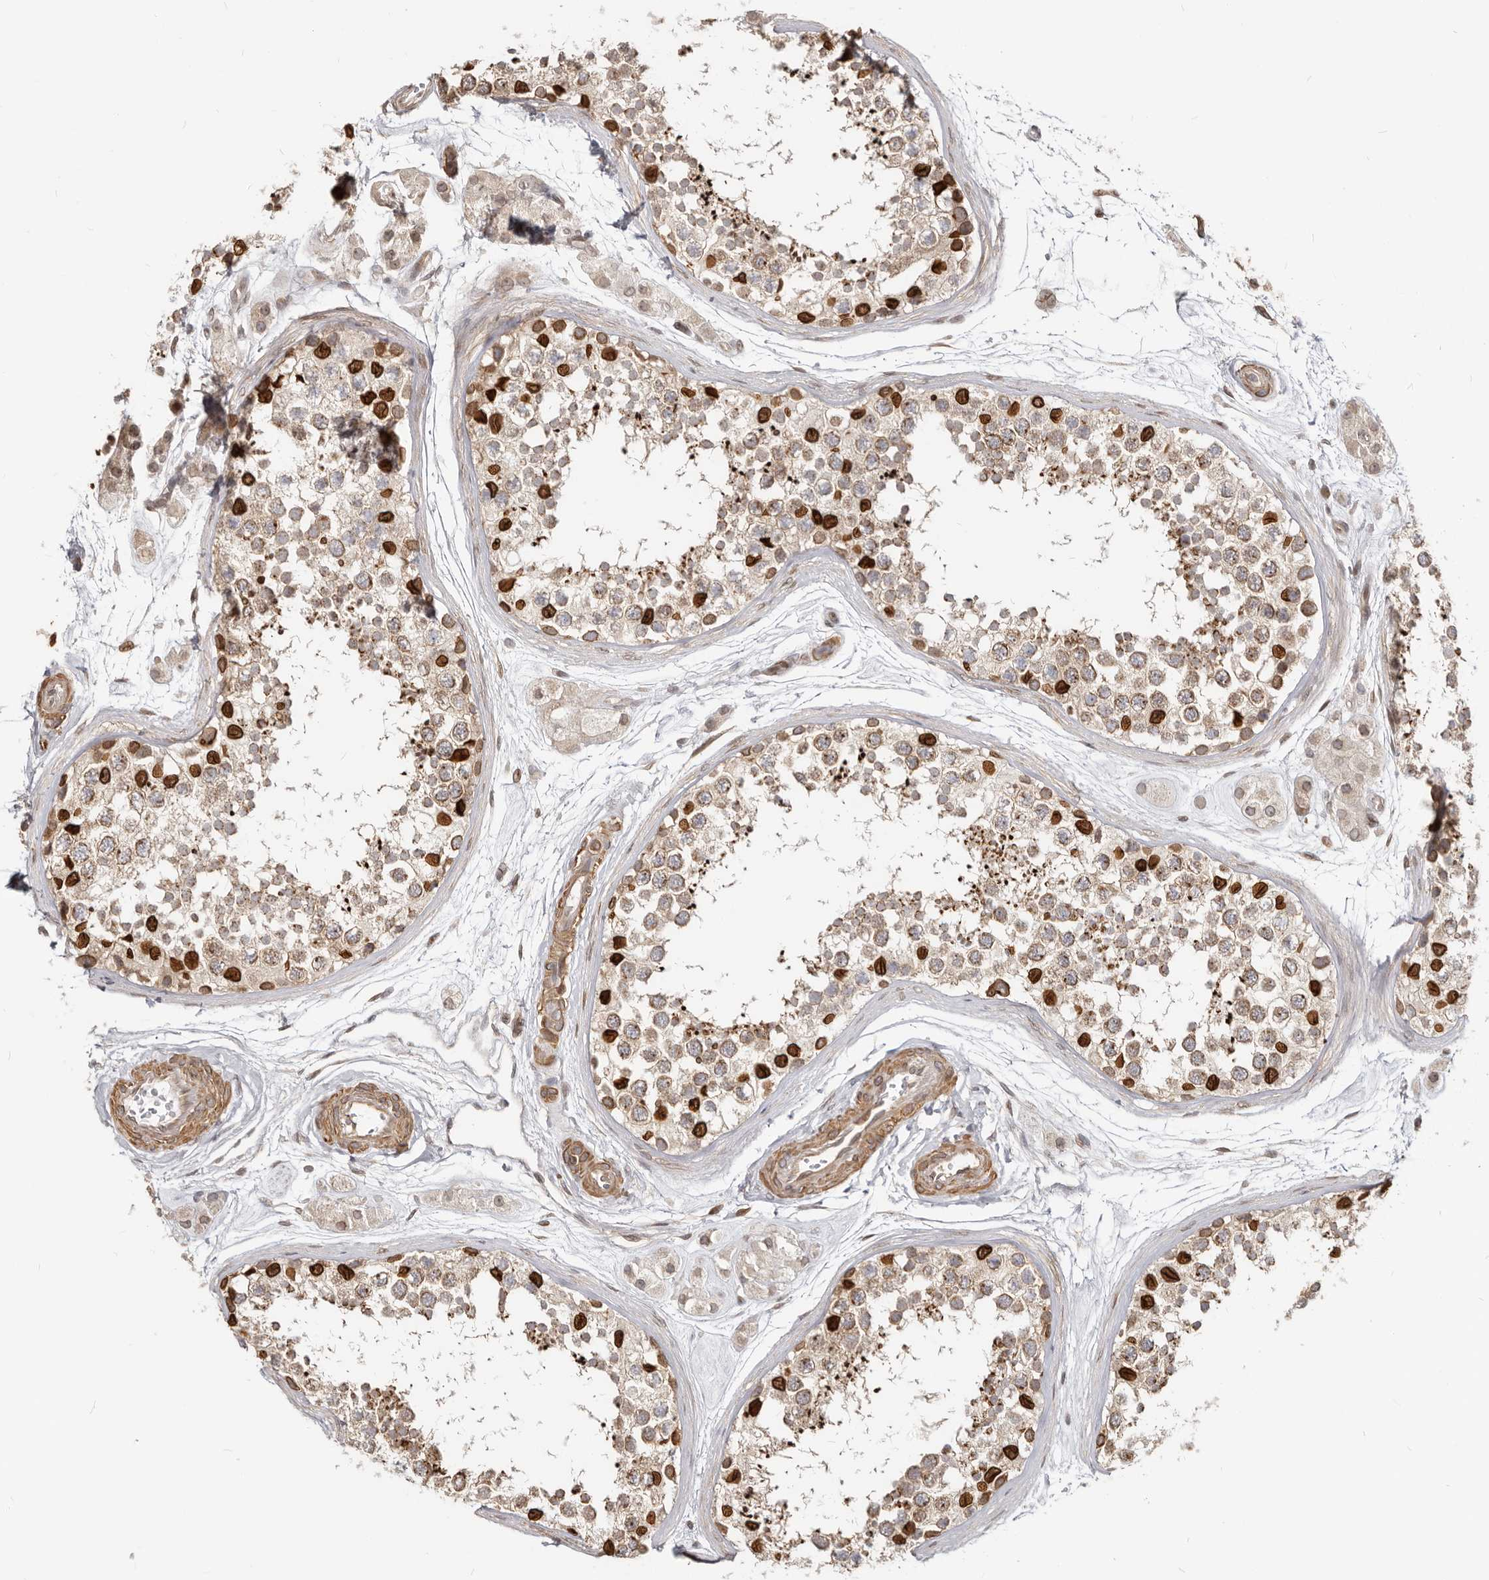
{"staining": {"intensity": "strong", "quantity": "25%-75%", "location": "cytoplasmic/membranous,nuclear"}, "tissue": "testis", "cell_type": "Cells in seminiferous ducts", "image_type": "normal", "snomed": [{"axis": "morphology", "description": "Normal tissue, NOS"}, {"axis": "topography", "description": "Testis"}], "caption": "High-magnification brightfield microscopy of normal testis stained with DAB (3,3'-diaminobenzidine) (brown) and counterstained with hematoxylin (blue). cells in seminiferous ducts exhibit strong cytoplasmic/membranous,nuclear staining is seen in approximately25%-75% of cells. The protein is stained brown, and the nuclei are stained in blue (DAB (3,3'-diaminobenzidine) IHC with brightfield microscopy, high magnification).", "gene": "NUP153", "patient": {"sex": "male", "age": 56}}